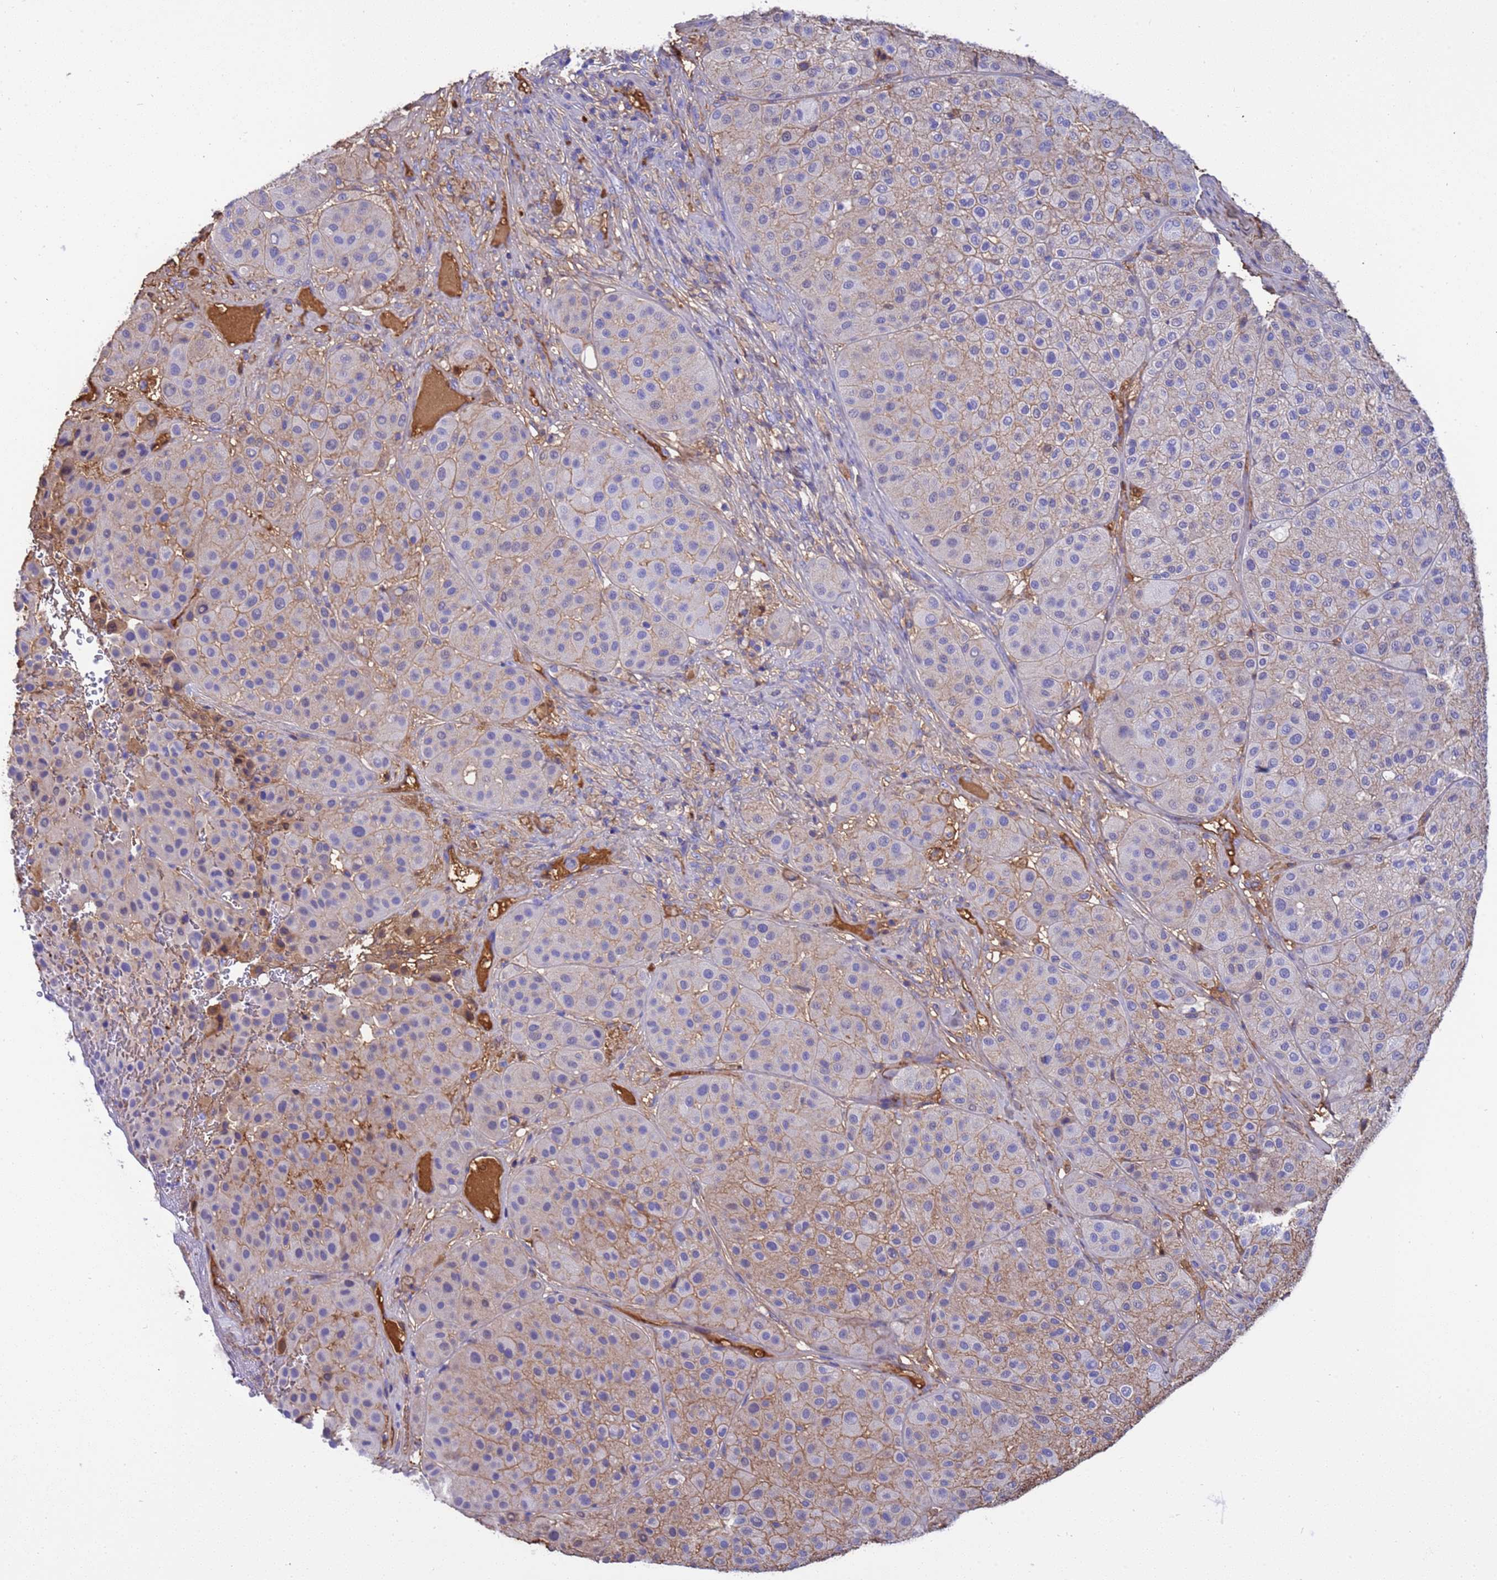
{"staining": {"intensity": "moderate", "quantity": "25%-75%", "location": "cytoplasmic/membranous"}, "tissue": "melanoma", "cell_type": "Tumor cells", "image_type": "cancer", "snomed": [{"axis": "morphology", "description": "Malignant melanoma, Metastatic site"}, {"axis": "topography", "description": "Smooth muscle"}], "caption": "Melanoma stained with immunohistochemistry (IHC) shows moderate cytoplasmic/membranous expression in approximately 25%-75% of tumor cells. Using DAB (3,3'-diaminobenzidine) (brown) and hematoxylin (blue) stains, captured at high magnification using brightfield microscopy.", "gene": "H1-7", "patient": {"sex": "male", "age": 41}}